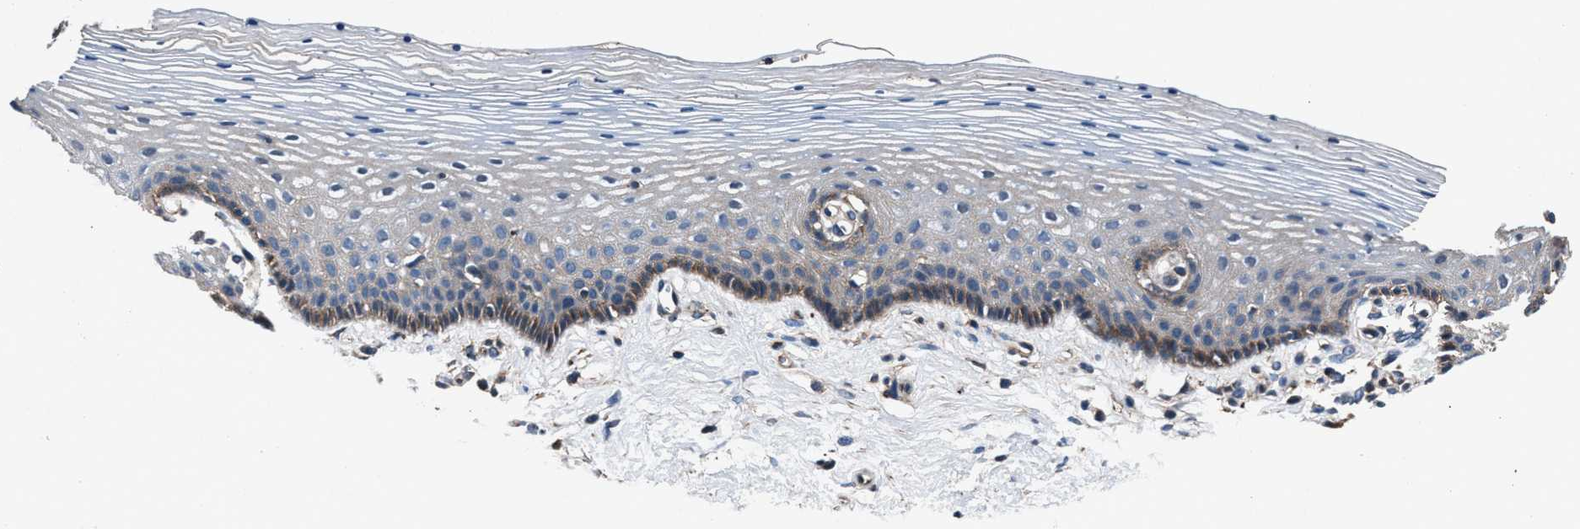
{"staining": {"intensity": "weak", "quantity": "<25%", "location": "cytoplasmic/membranous"}, "tissue": "vagina", "cell_type": "Squamous epithelial cells", "image_type": "normal", "snomed": [{"axis": "morphology", "description": "Normal tissue, NOS"}, {"axis": "topography", "description": "Vagina"}], "caption": "The image shows no staining of squamous epithelial cells in normal vagina. The staining is performed using DAB brown chromogen with nuclei counter-stained in using hematoxylin.", "gene": "MFSD11", "patient": {"sex": "female", "age": 32}}